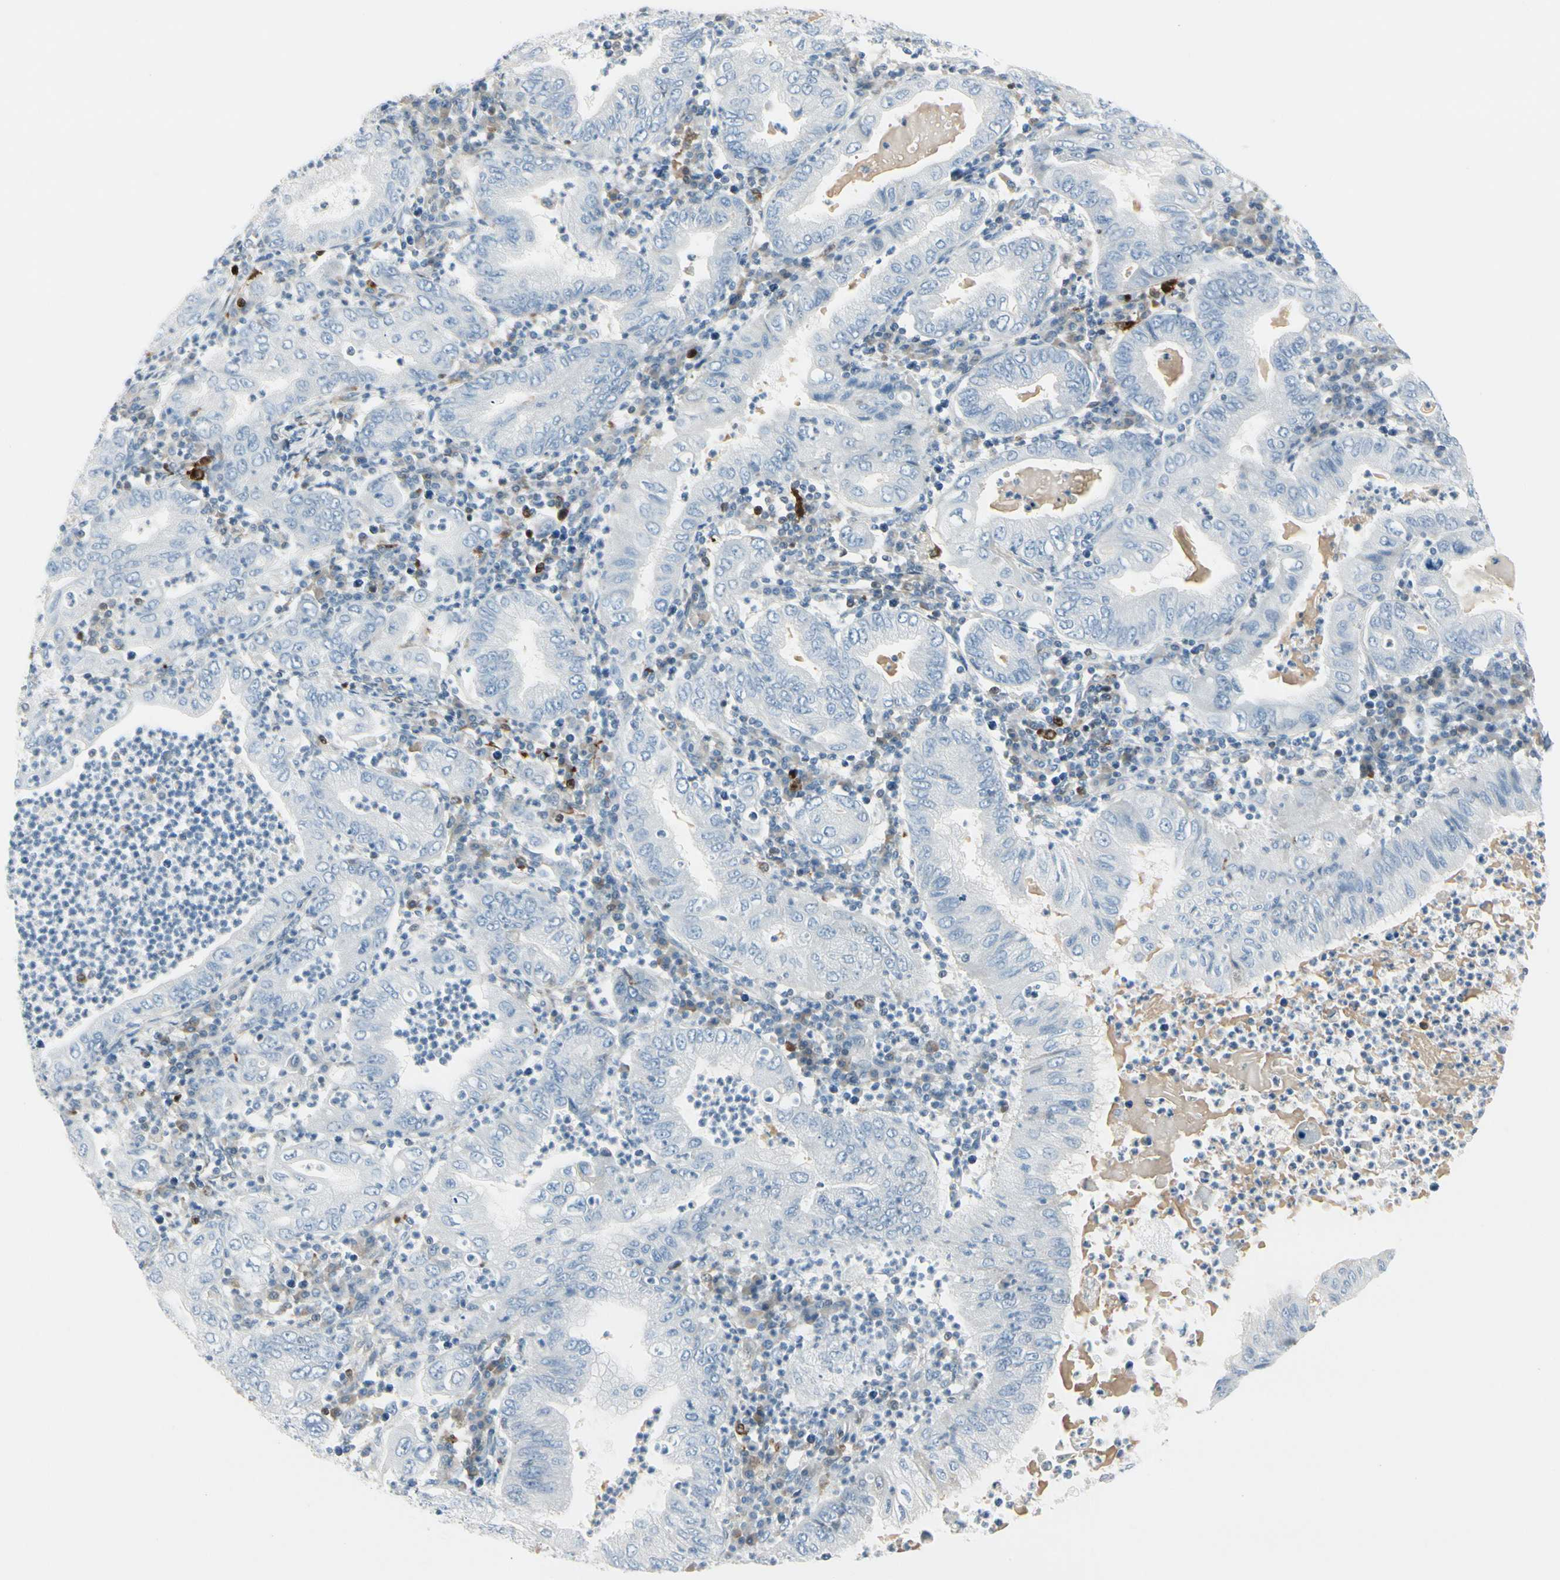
{"staining": {"intensity": "negative", "quantity": "none", "location": "none"}, "tissue": "stomach cancer", "cell_type": "Tumor cells", "image_type": "cancer", "snomed": [{"axis": "morphology", "description": "Normal tissue, NOS"}, {"axis": "morphology", "description": "Adenocarcinoma, NOS"}, {"axis": "topography", "description": "Esophagus"}, {"axis": "topography", "description": "Stomach, upper"}, {"axis": "topography", "description": "Peripheral nerve tissue"}], "caption": "There is no significant staining in tumor cells of adenocarcinoma (stomach).", "gene": "TRAF1", "patient": {"sex": "male", "age": 62}}